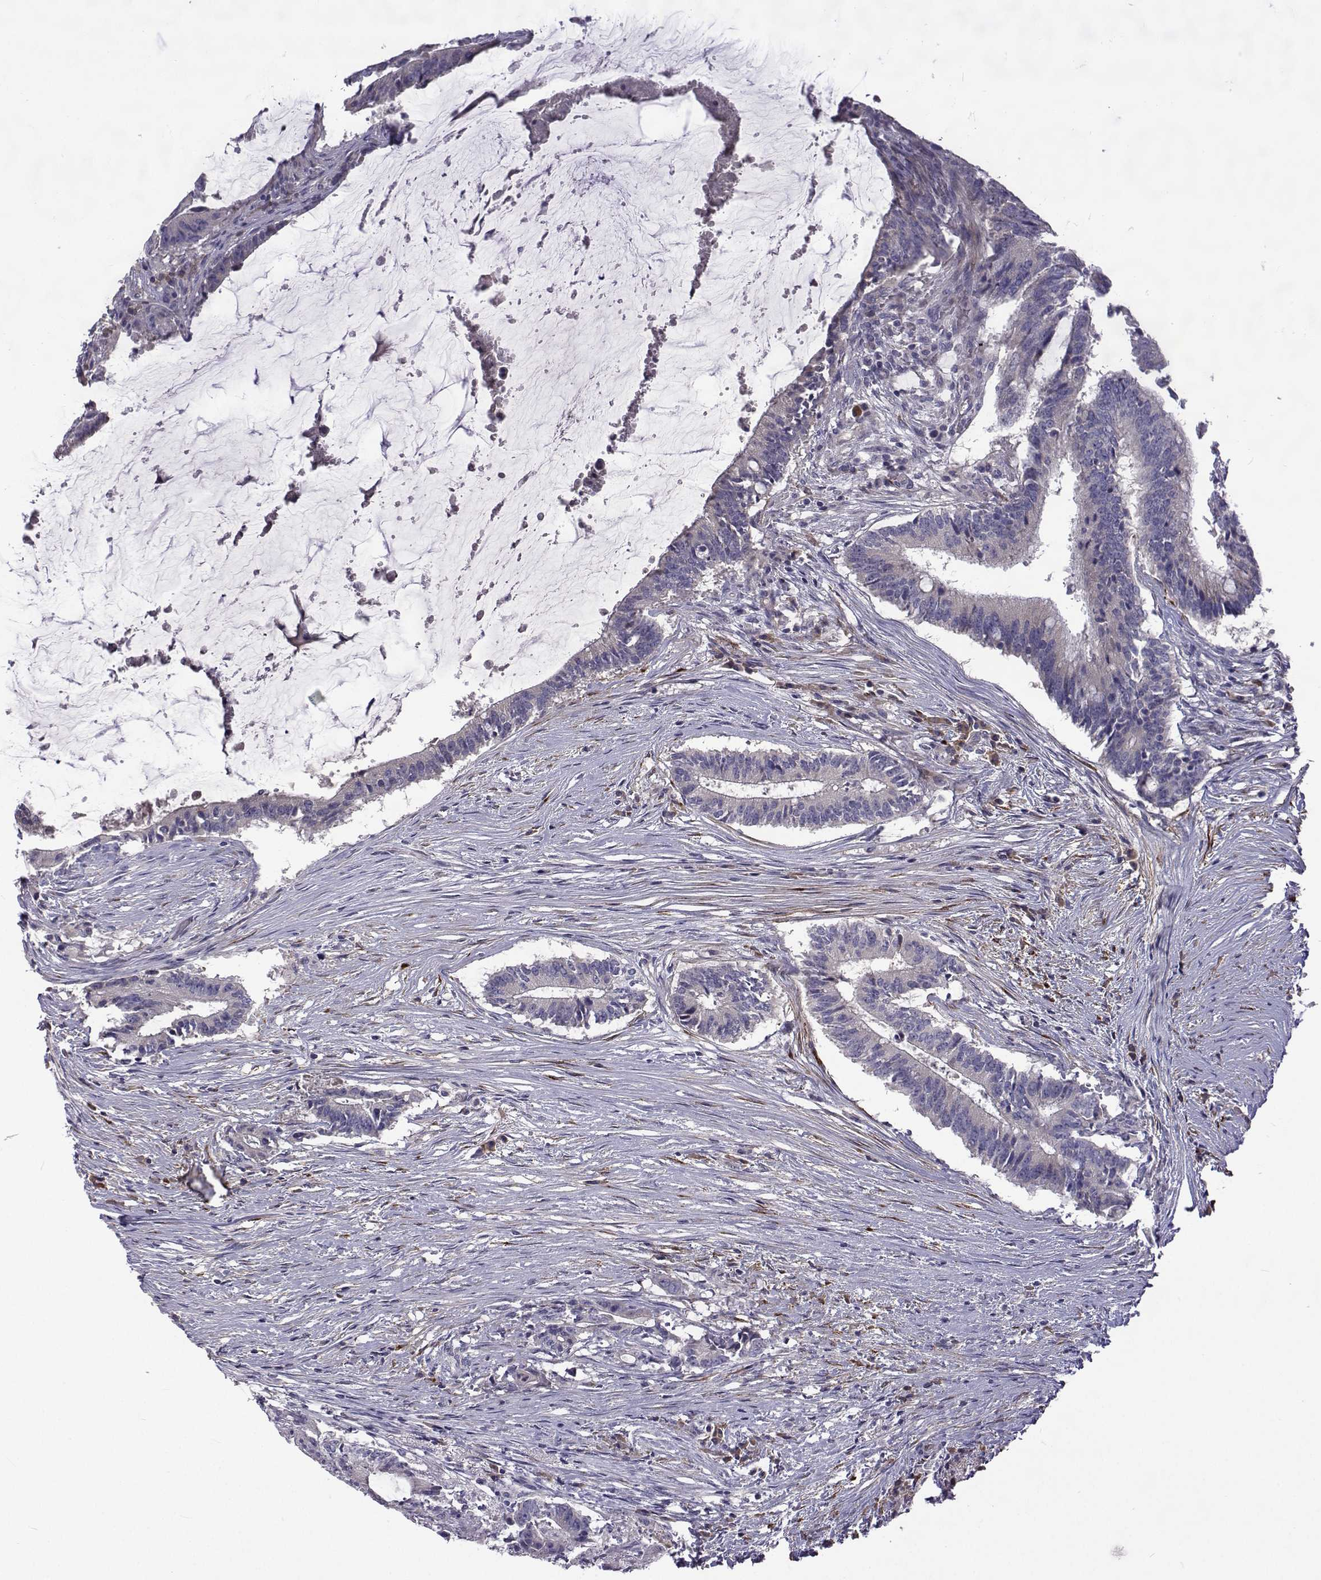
{"staining": {"intensity": "negative", "quantity": "none", "location": "none"}, "tissue": "colorectal cancer", "cell_type": "Tumor cells", "image_type": "cancer", "snomed": [{"axis": "morphology", "description": "Adenocarcinoma, NOS"}, {"axis": "topography", "description": "Colon"}], "caption": "This is an immunohistochemistry (IHC) photomicrograph of colorectal cancer (adenocarcinoma). There is no expression in tumor cells.", "gene": "NPR3", "patient": {"sex": "female", "age": 43}}